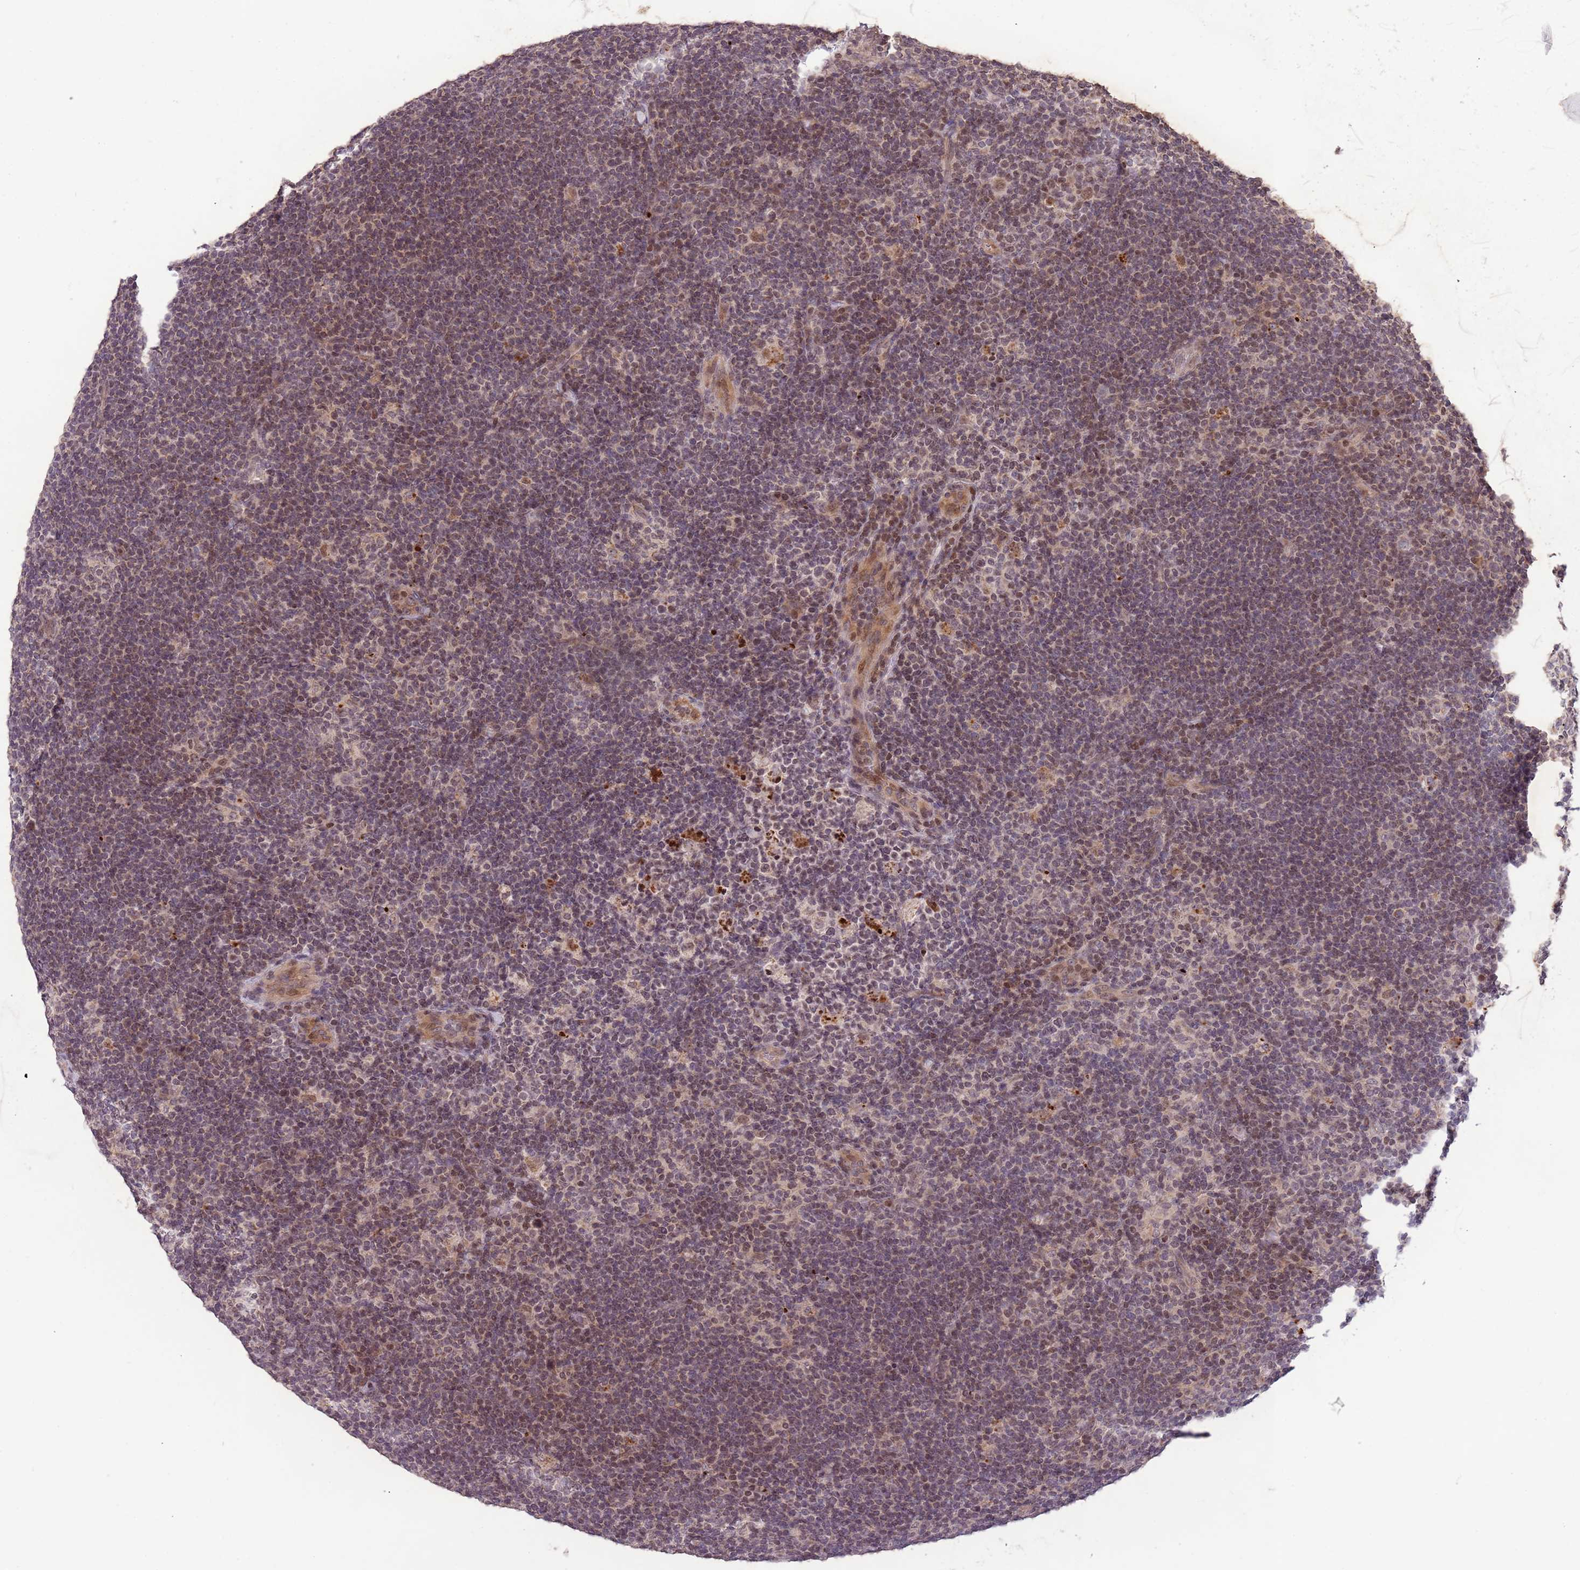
{"staining": {"intensity": "weak", "quantity": "25%-75%", "location": "nuclear"}, "tissue": "lymphoma", "cell_type": "Tumor cells", "image_type": "cancer", "snomed": [{"axis": "morphology", "description": "Hodgkin's disease, NOS"}, {"axis": "topography", "description": "Lymph node"}], "caption": "The micrograph demonstrates immunohistochemical staining of lymphoma. There is weak nuclear staining is appreciated in approximately 25%-75% of tumor cells.", "gene": "SAMSN1", "patient": {"sex": "female", "age": 57}}